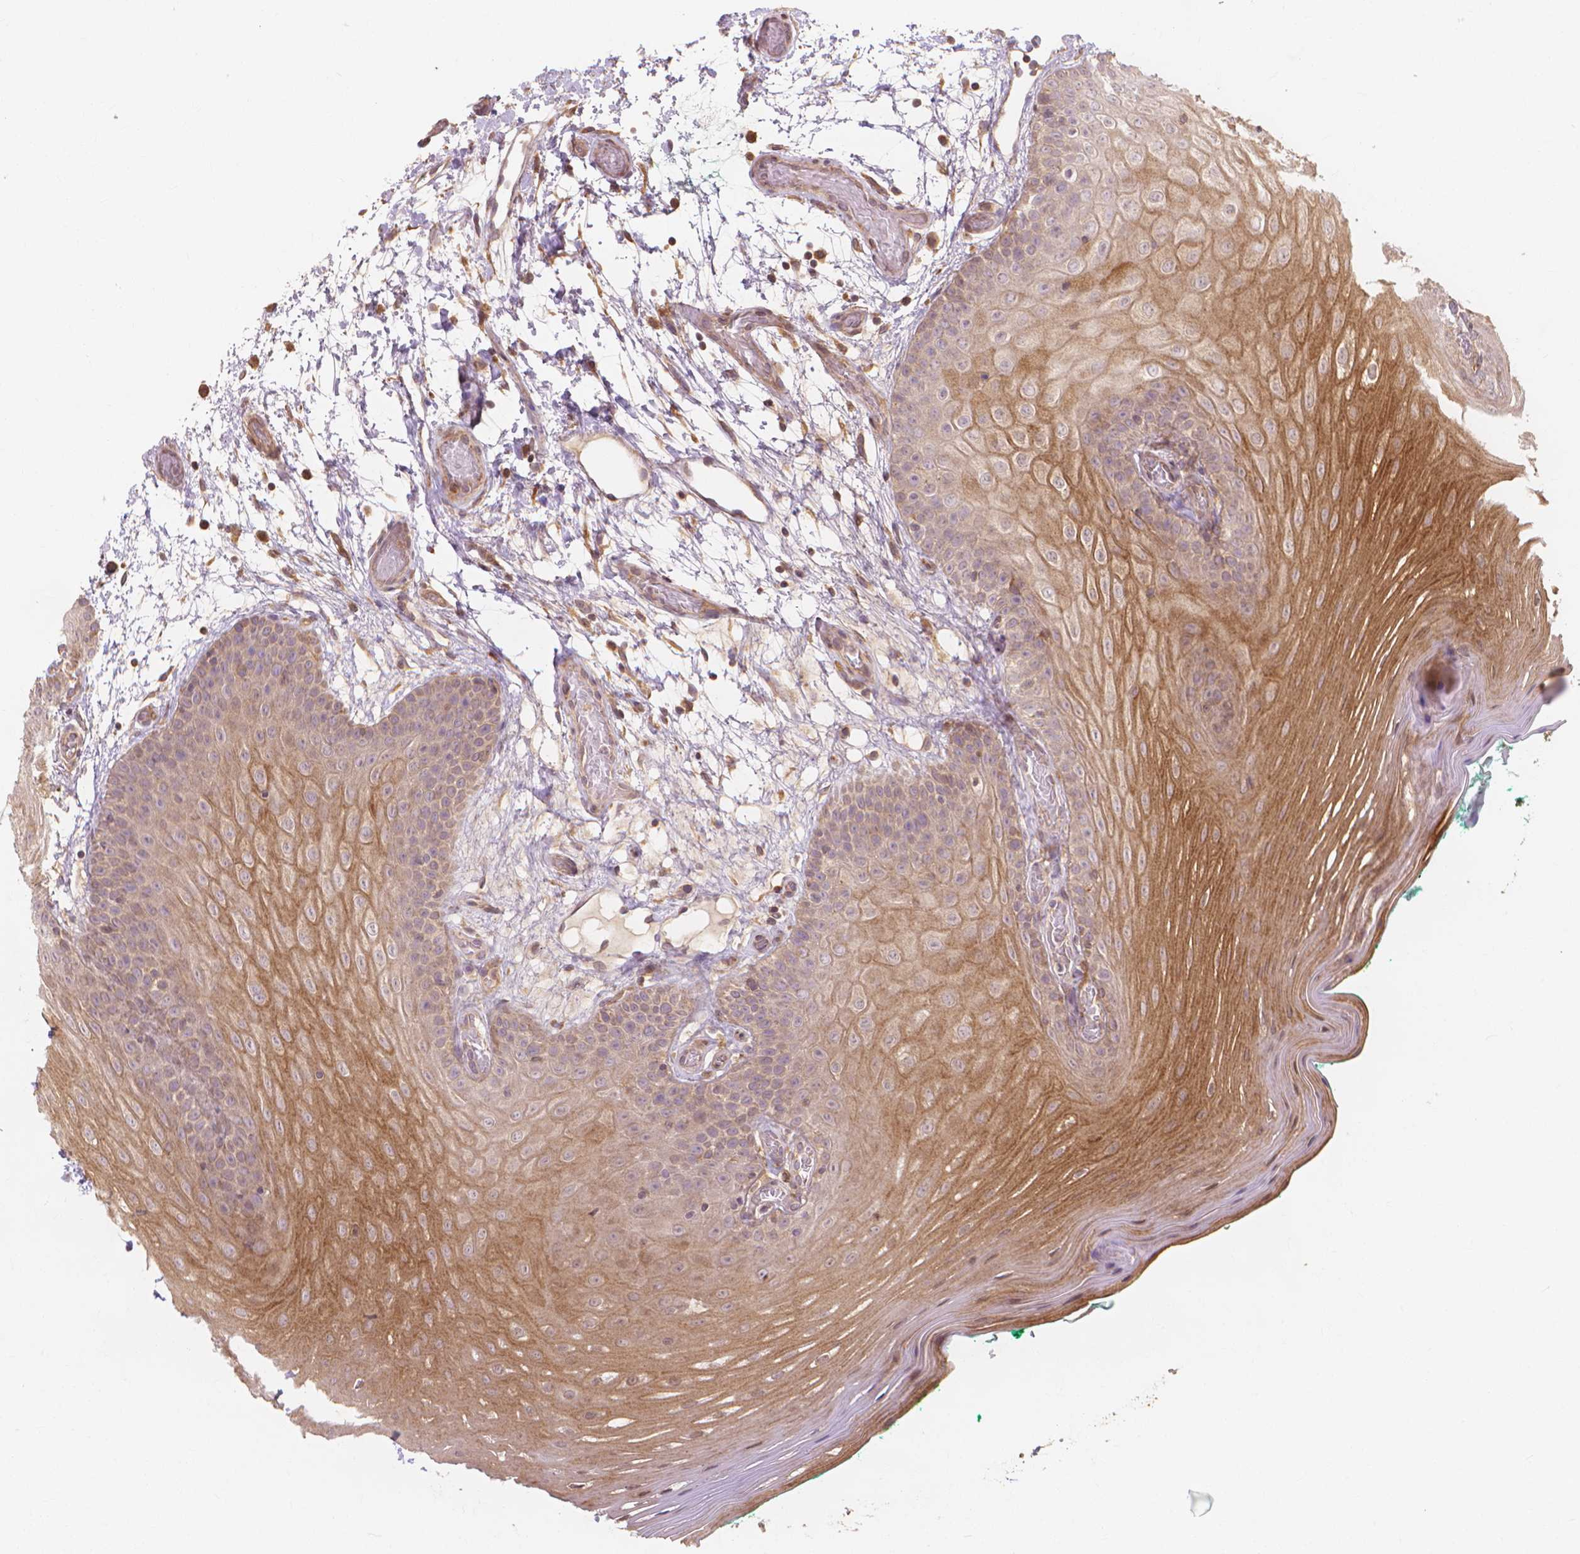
{"staining": {"intensity": "moderate", "quantity": ">75%", "location": "cytoplasmic/membranous"}, "tissue": "oral mucosa", "cell_type": "Squamous epithelial cells", "image_type": "normal", "snomed": [{"axis": "morphology", "description": "Normal tissue, NOS"}, {"axis": "morphology", "description": "Squamous cell carcinoma, NOS"}, {"axis": "topography", "description": "Oral tissue"}, {"axis": "topography", "description": "Head-Neck"}], "caption": "This histopathology image exhibits immunohistochemistry staining of unremarkable human oral mucosa, with medium moderate cytoplasmic/membranous expression in approximately >75% of squamous epithelial cells.", "gene": "TAB2", "patient": {"sex": "male", "age": 78}}